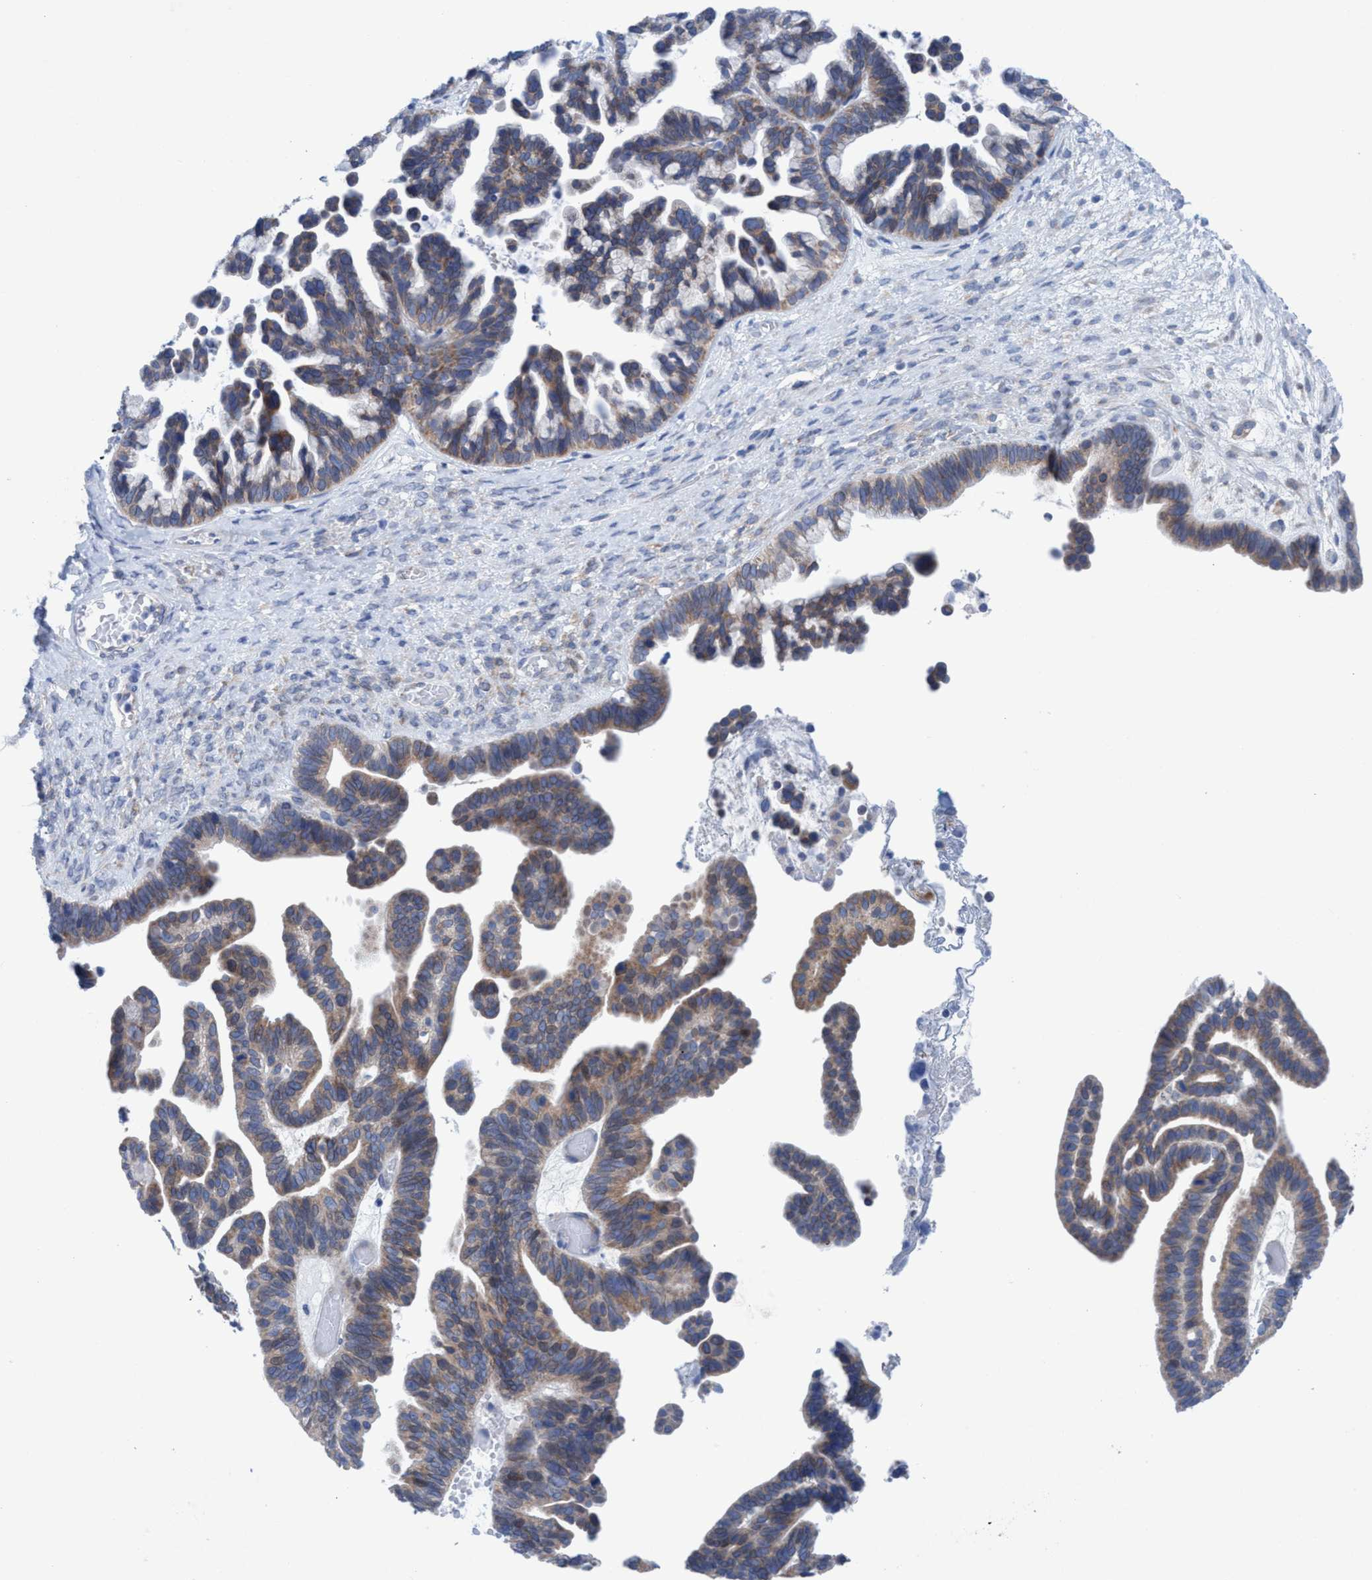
{"staining": {"intensity": "weak", "quantity": ">75%", "location": "cytoplasmic/membranous"}, "tissue": "ovarian cancer", "cell_type": "Tumor cells", "image_type": "cancer", "snomed": [{"axis": "morphology", "description": "Cystadenocarcinoma, serous, NOS"}, {"axis": "topography", "description": "Ovary"}], "caption": "Immunohistochemical staining of ovarian cancer (serous cystadenocarcinoma) displays low levels of weak cytoplasmic/membranous protein positivity in about >75% of tumor cells.", "gene": "RSAD1", "patient": {"sex": "female", "age": 56}}